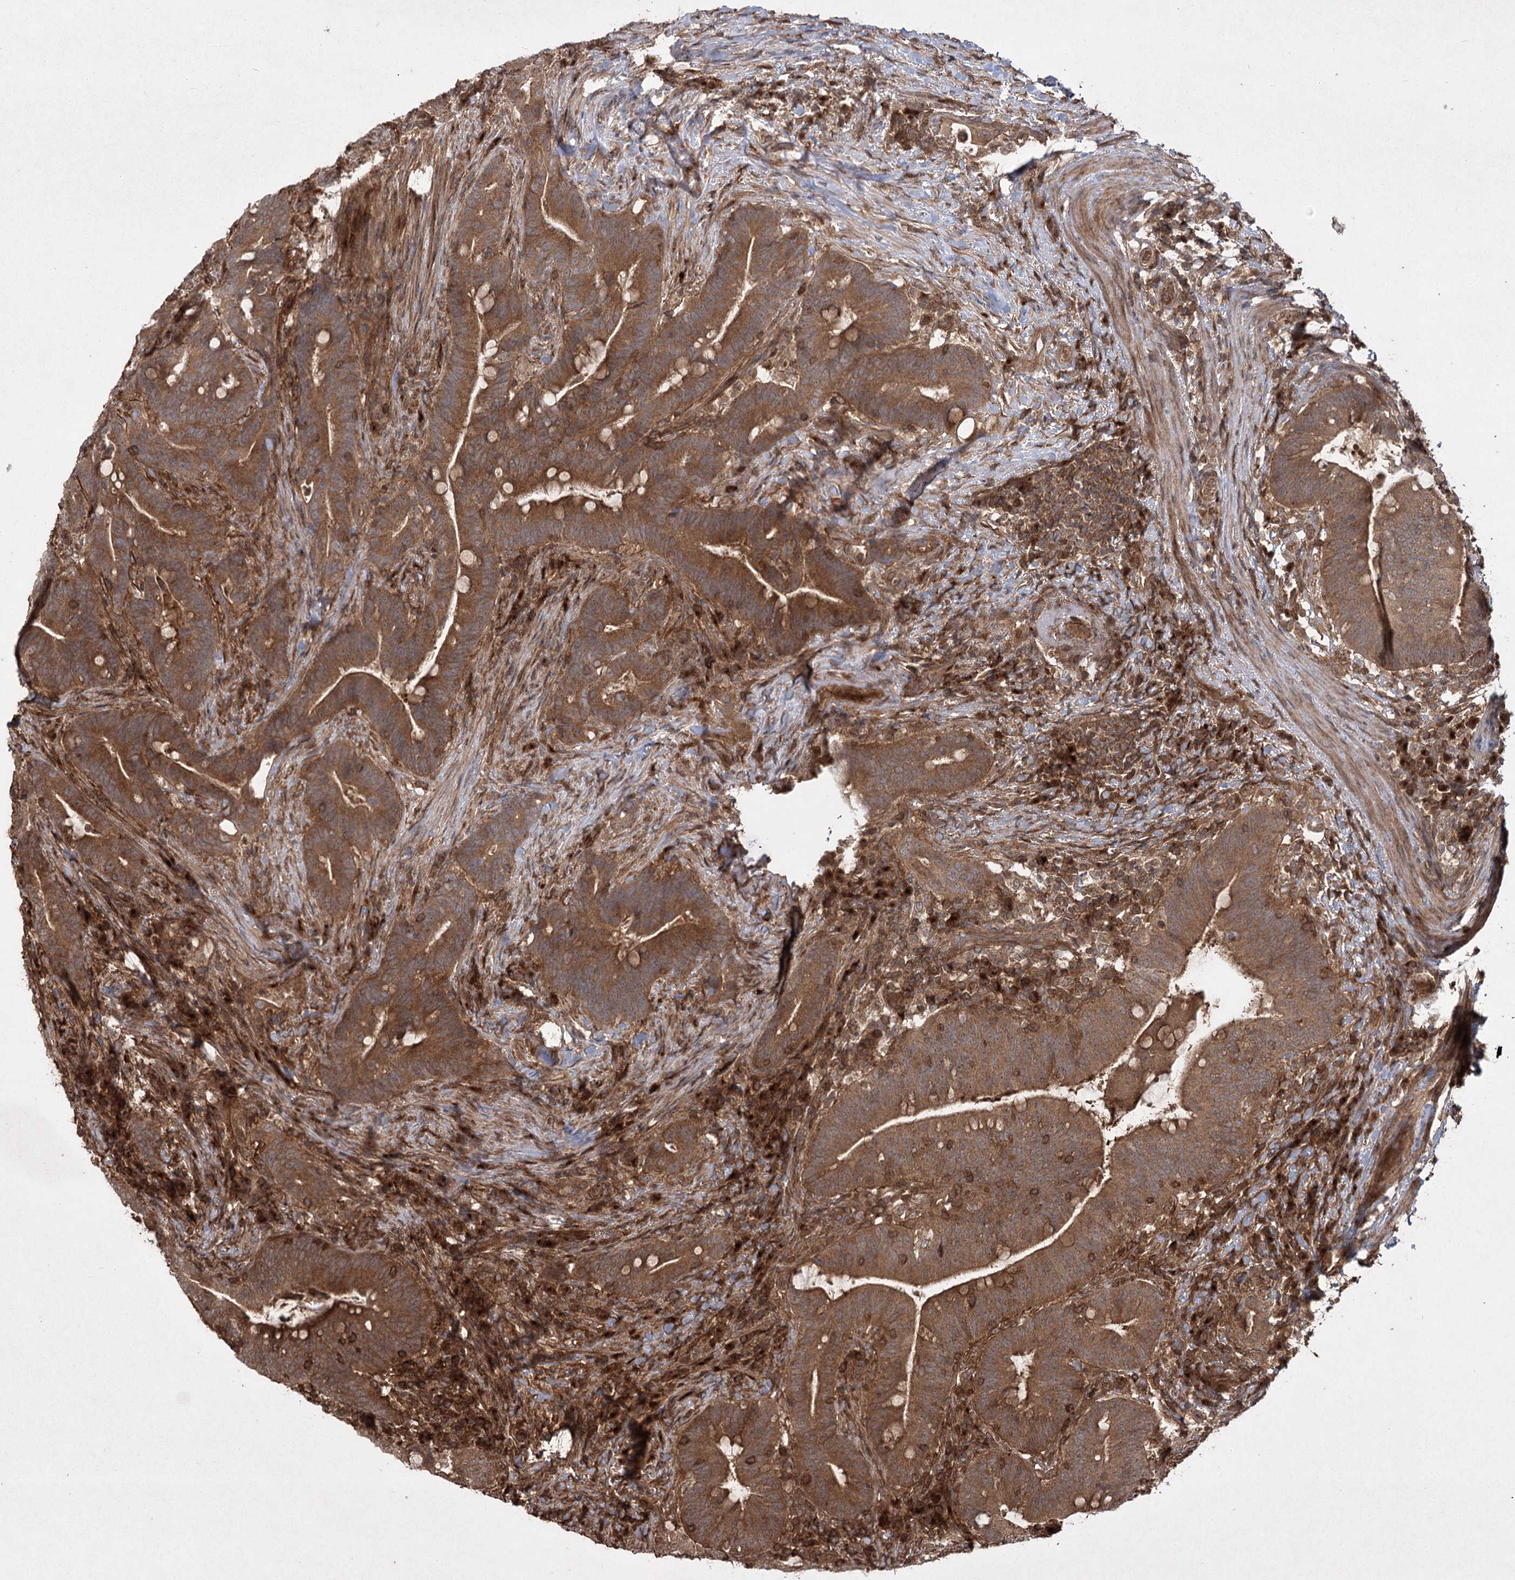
{"staining": {"intensity": "strong", "quantity": ">75%", "location": "cytoplasmic/membranous"}, "tissue": "colorectal cancer", "cell_type": "Tumor cells", "image_type": "cancer", "snomed": [{"axis": "morphology", "description": "Adenocarcinoma, NOS"}, {"axis": "topography", "description": "Colon"}], "caption": "Immunohistochemistry of human colorectal cancer exhibits high levels of strong cytoplasmic/membranous expression in approximately >75% of tumor cells. Immunohistochemistry (ihc) stains the protein in brown and the nuclei are stained blue.", "gene": "MDFIC", "patient": {"sex": "female", "age": 66}}